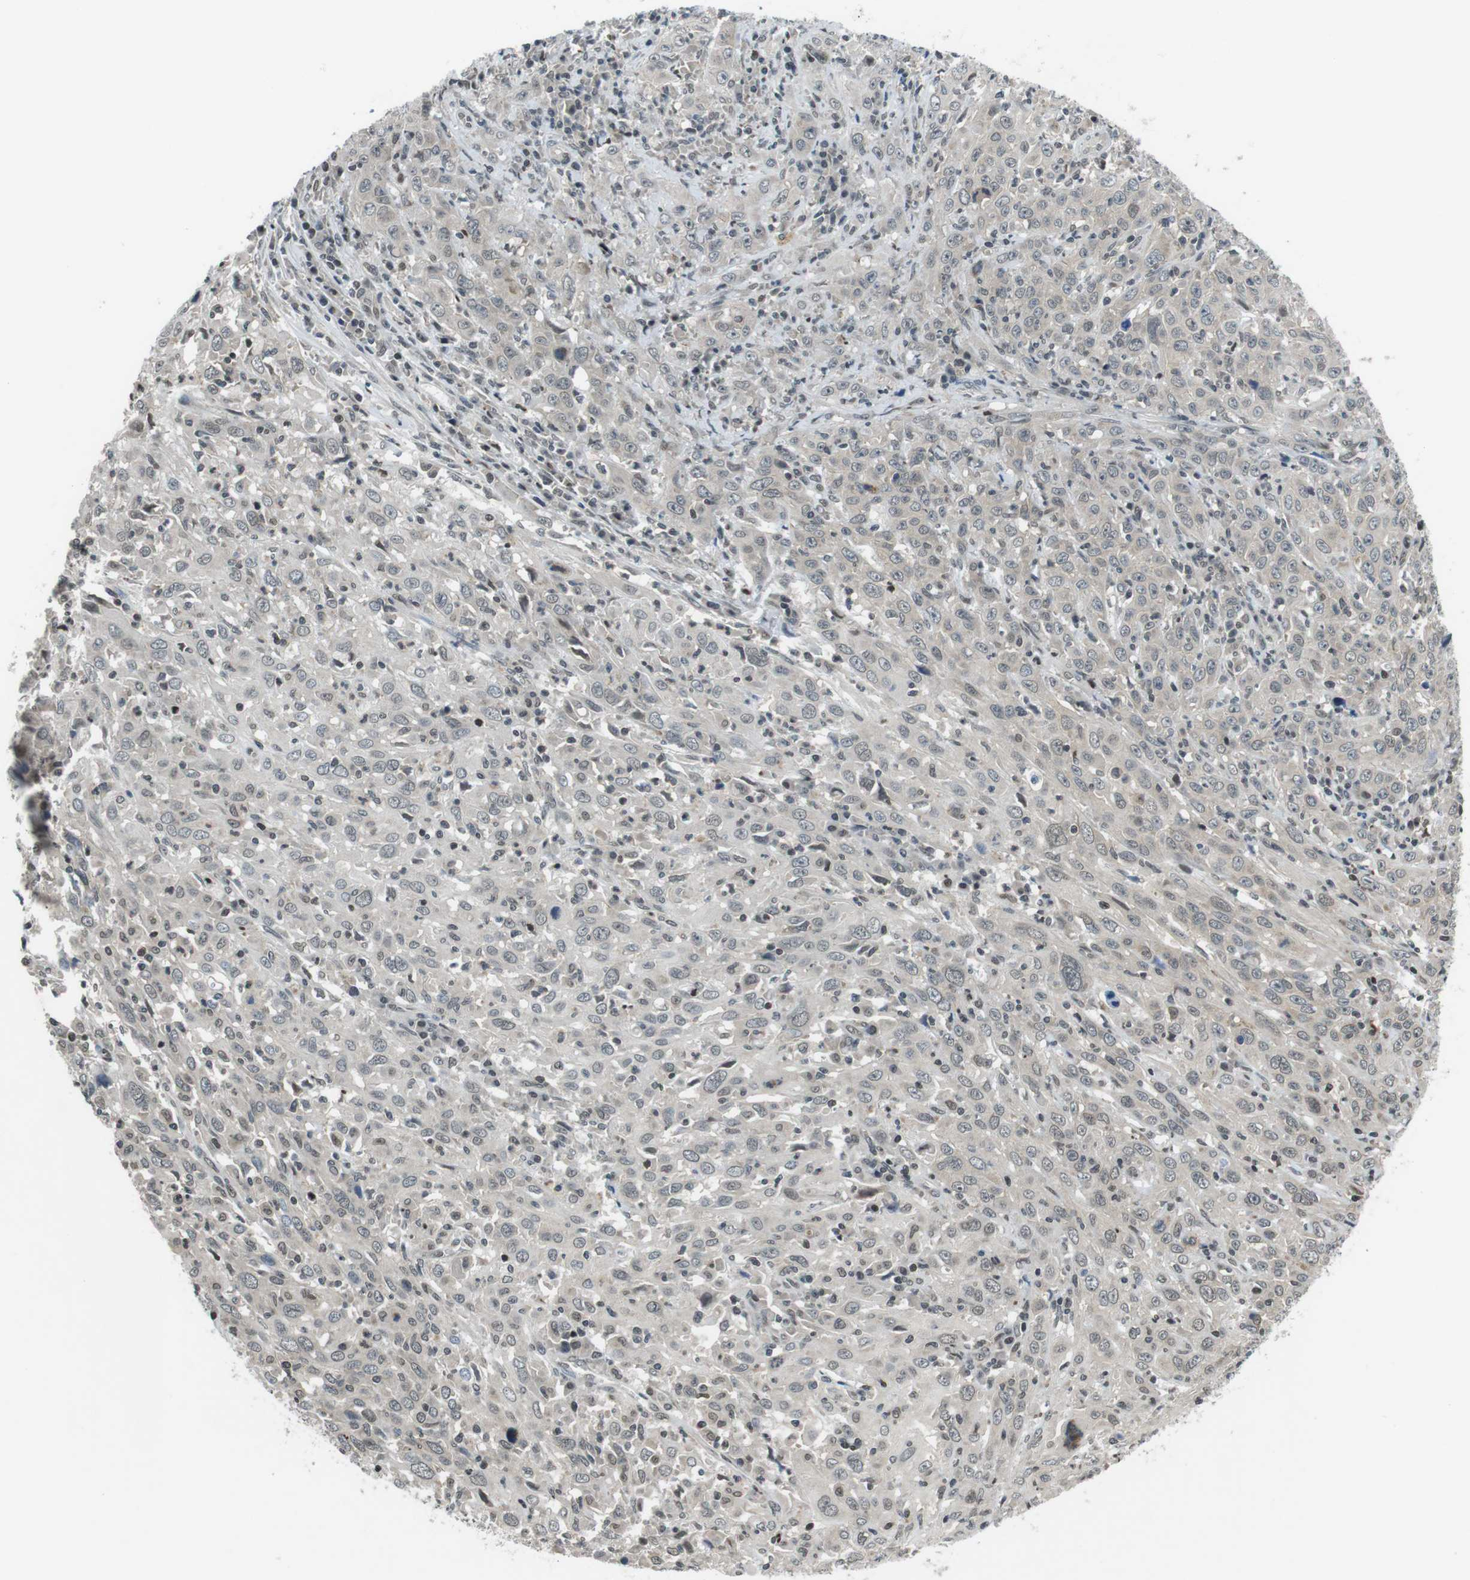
{"staining": {"intensity": "weak", "quantity": "<25%", "location": "nuclear"}, "tissue": "cervical cancer", "cell_type": "Tumor cells", "image_type": "cancer", "snomed": [{"axis": "morphology", "description": "Squamous cell carcinoma, NOS"}, {"axis": "topography", "description": "Cervix"}], "caption": "High power microscopy image of an immunohistochemistry (IHC) histopathology image of squamous cell carcinoma (cervical), revealing no significant positivity in tumor cells. The staining is performed using DAB brown chromogen with nuclei counter-stained in using hematoxylin.", "gene": "NEK4", "patient": {"sex": "female", "age": 46}}